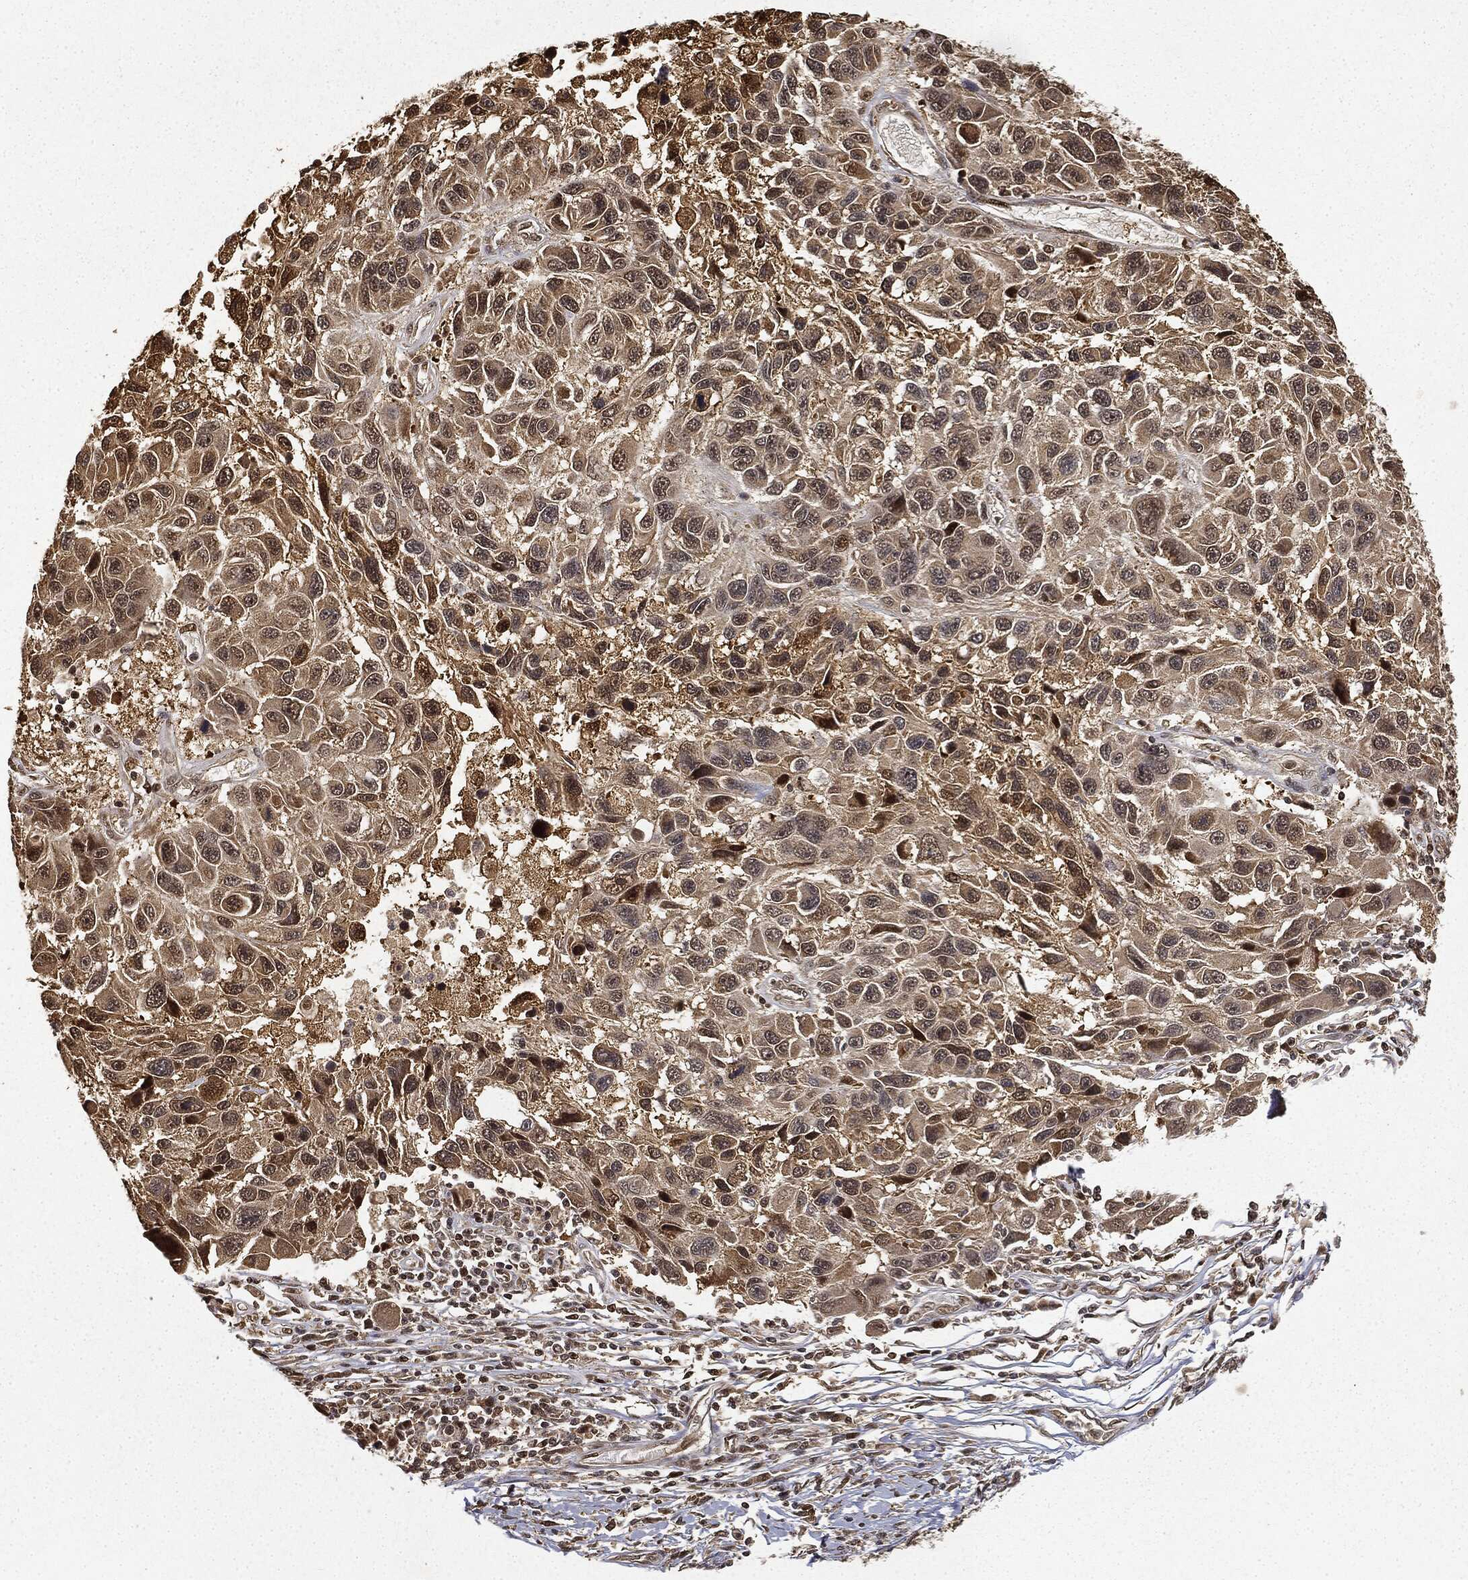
{"staining": {"intensity": "moderate", "quantity": "25%-75%", "location": "cytoplasmic/membranous,nuclear"}, "tissue": "melanoma", "cell_type": "Tumor cells", "image_type": "cancer", "snomed": [{"axis": "morphology", "description": "Malignant melanoma, NOS"}, {"axis": "topography", "description": "Skin"}], "caption": "Immunohistochemistry (IHC) histopathology image of melanoma stained for a protein (brown), which exhibits medium levels of moderate cytoplasmic/membranous and nuclear positivity in approximately 25%-75% of tumor cells.", "gene": "ZNHIT6", "patient": {"sex": "male", "age": 53}}